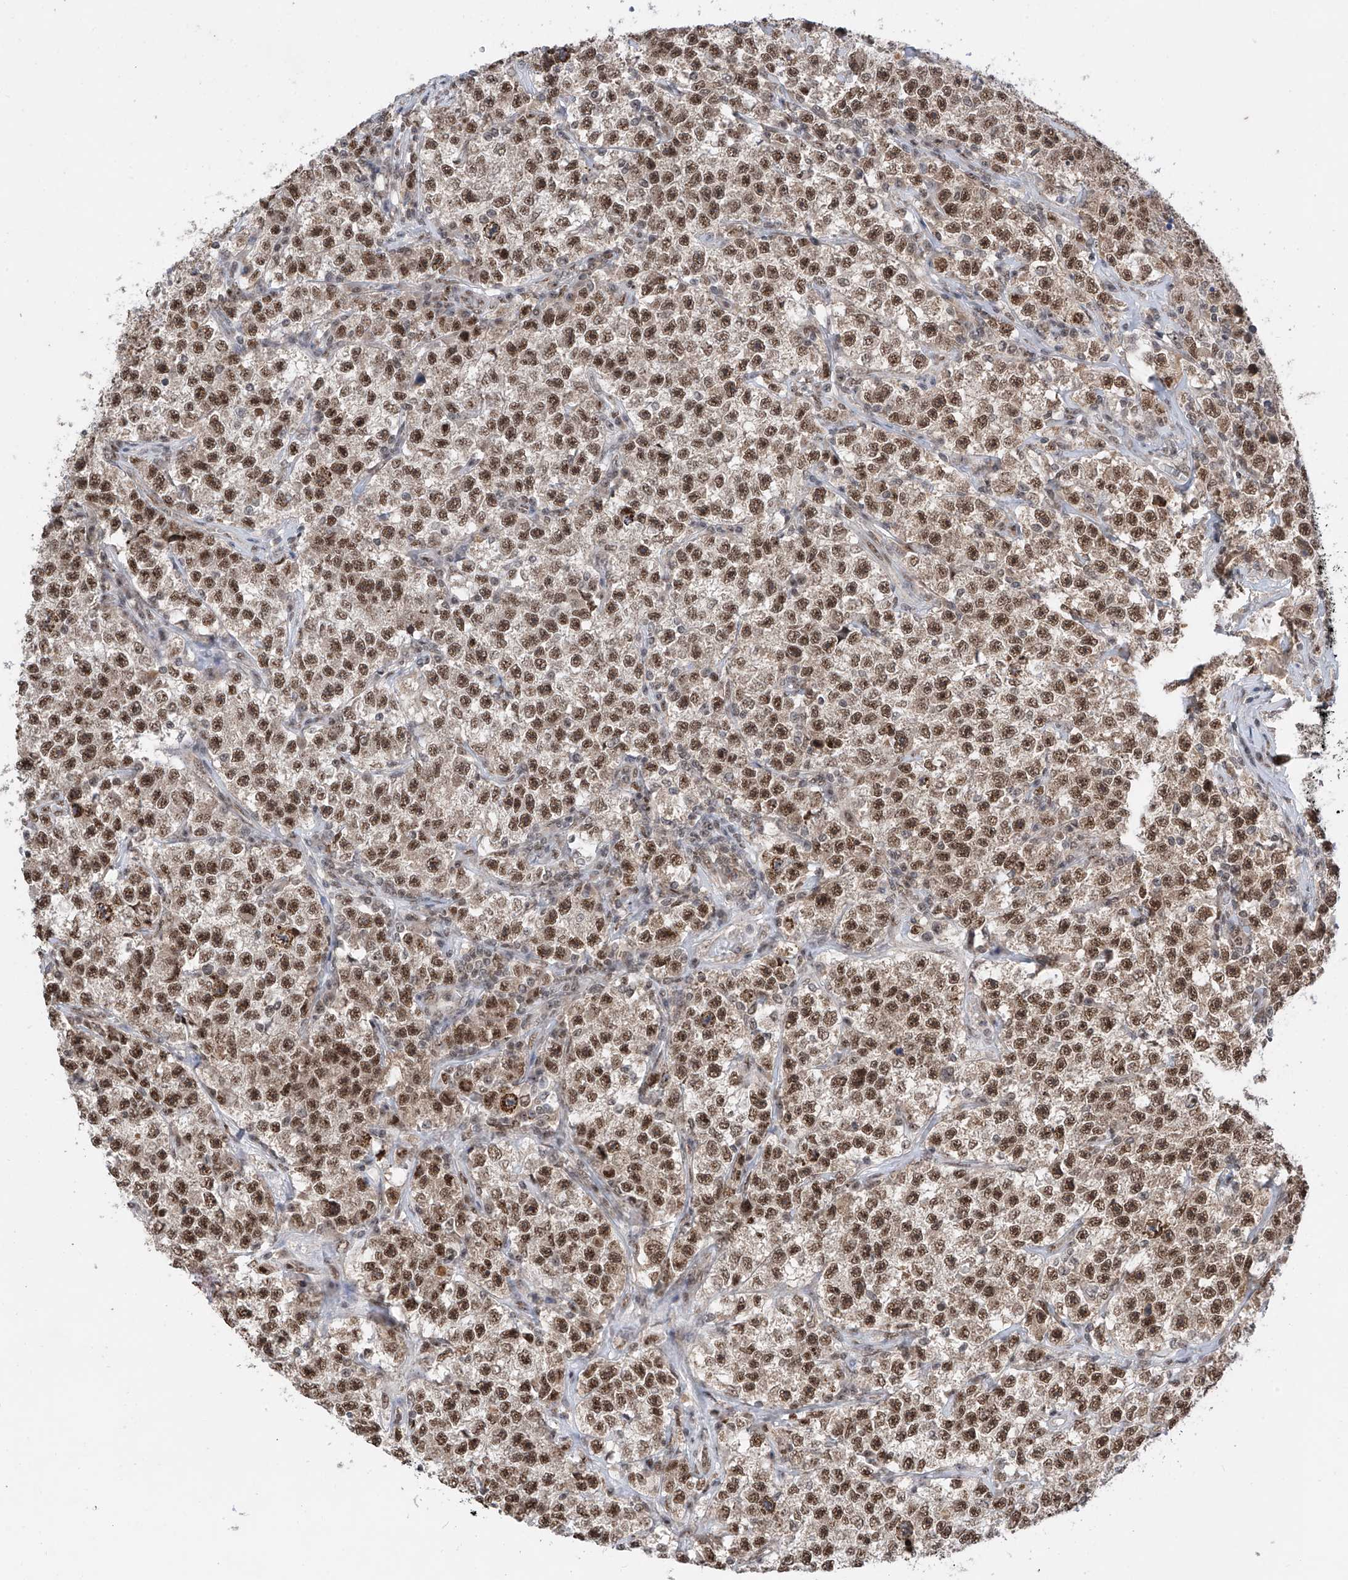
{"staining": {"intensity": "moderate", "quantity": ">75%", "location": "nuclear"}, "tissue": "testis cancer", "cell_type": "Tumor cells", "image_type": "cancer", "snomed": [{"axis": "morphology", "description": "Seminoma, NOS"}, {"axis": "topography", "description": "Testis"}], "caption": "Protein expression by immunohistochemistry (IHC) reveals moderate nuclear expression in about >75% of tumor cells in testis cancer.", "gene": "RPAIN", "patient": {"sex": "male", "age": 22}}